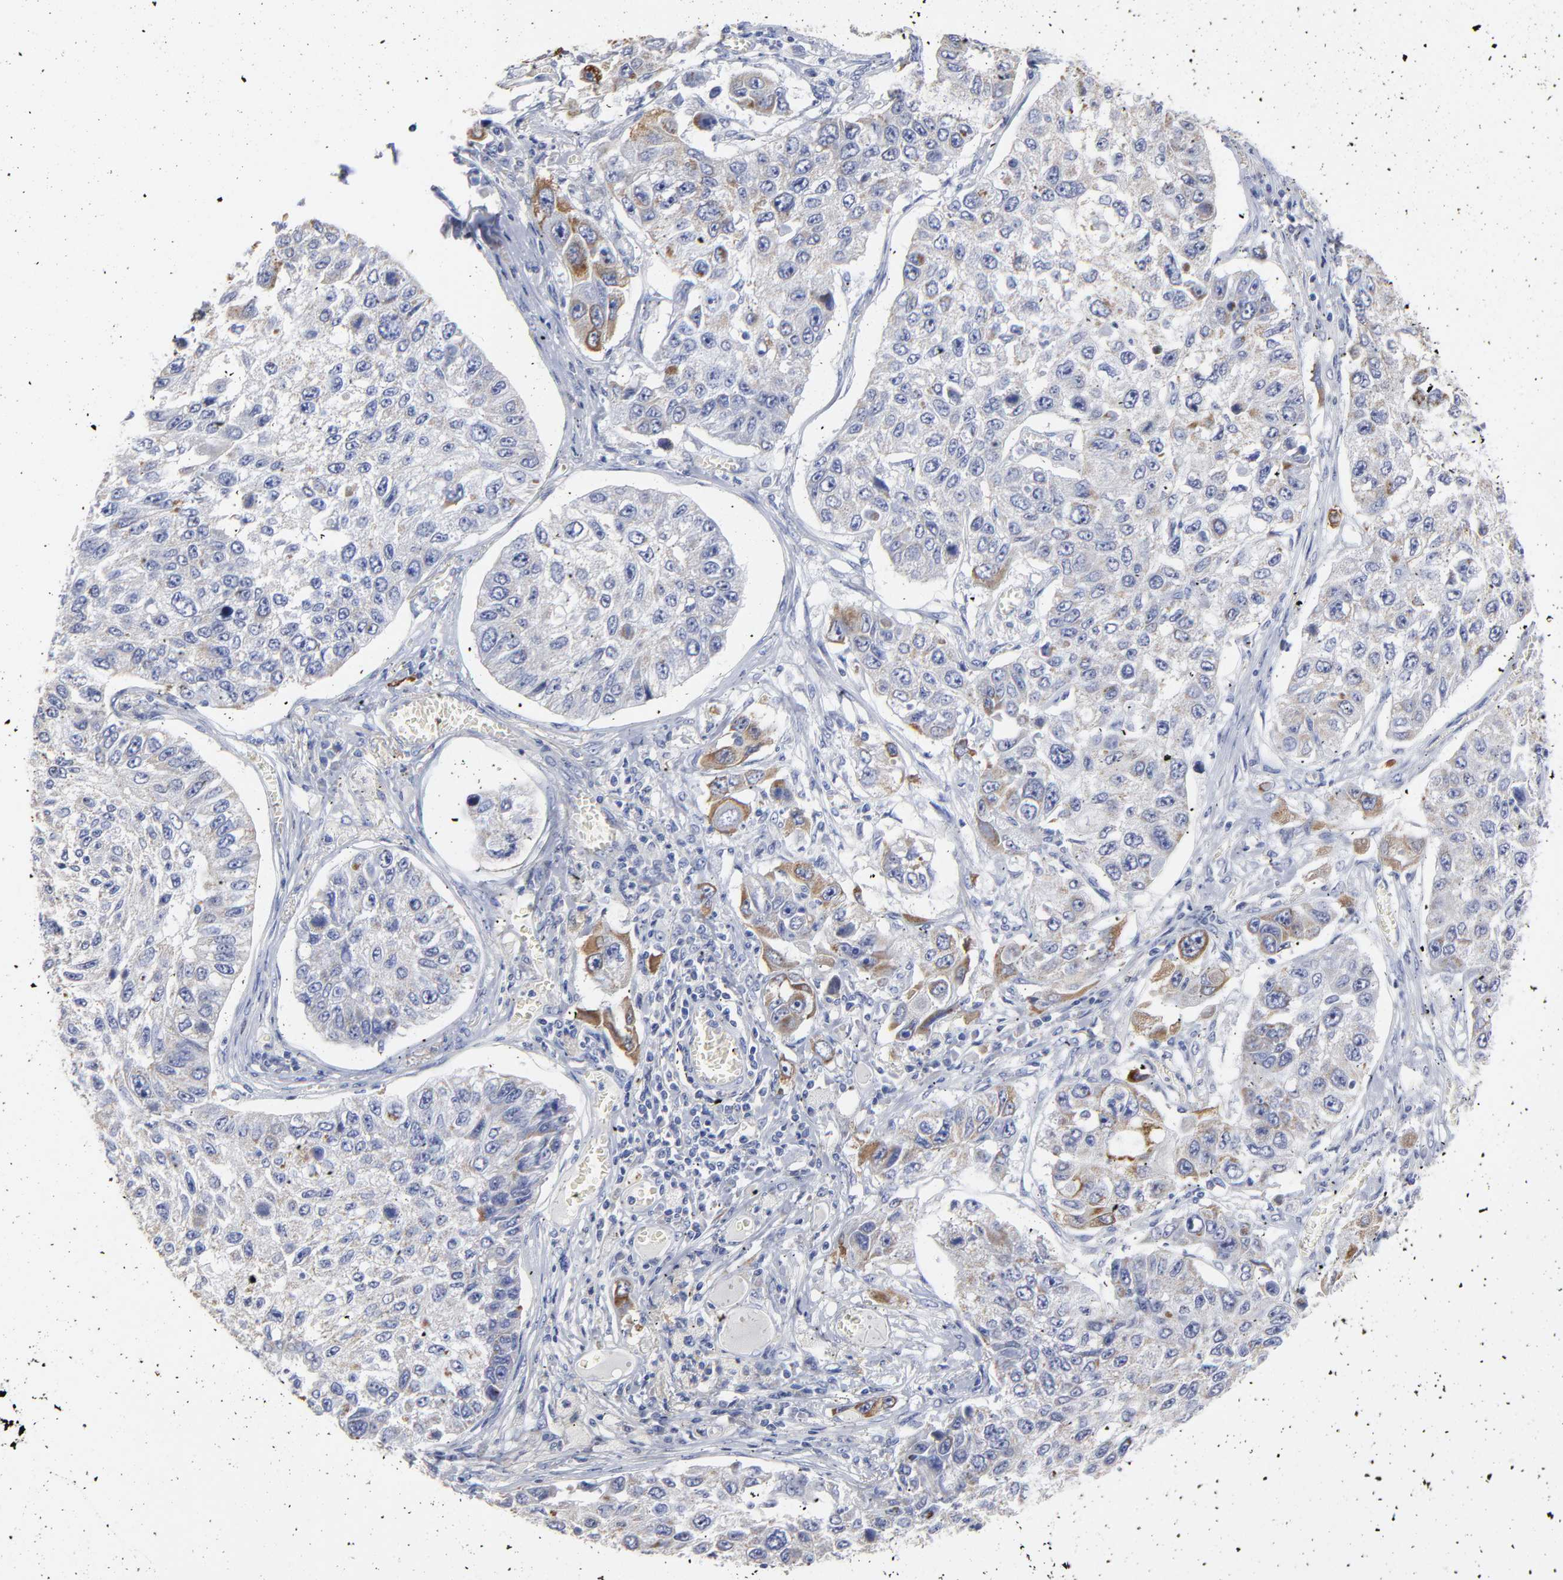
{"staining": {"intensity": "negative", "quantity": "none", "location": "none"}, "tissue": "lung cancer", "cell_type": "Tumor cells", "image_type": "cancer", "snomed": [{"axis": "morphology", "description": "Squamous cell carcinoma, NOS"}, {"axis": "topography", "description": "Lung"}], "caption": "Tumor cells are negative for brown protein staining in squamous cell carcinoma (lung). The staining is performed using DAB brown chromogen with nuclei counter-stained in using hematoxylin.", "gene": "PTP4A1", "patient": {"sex": "male", "age": 71}}